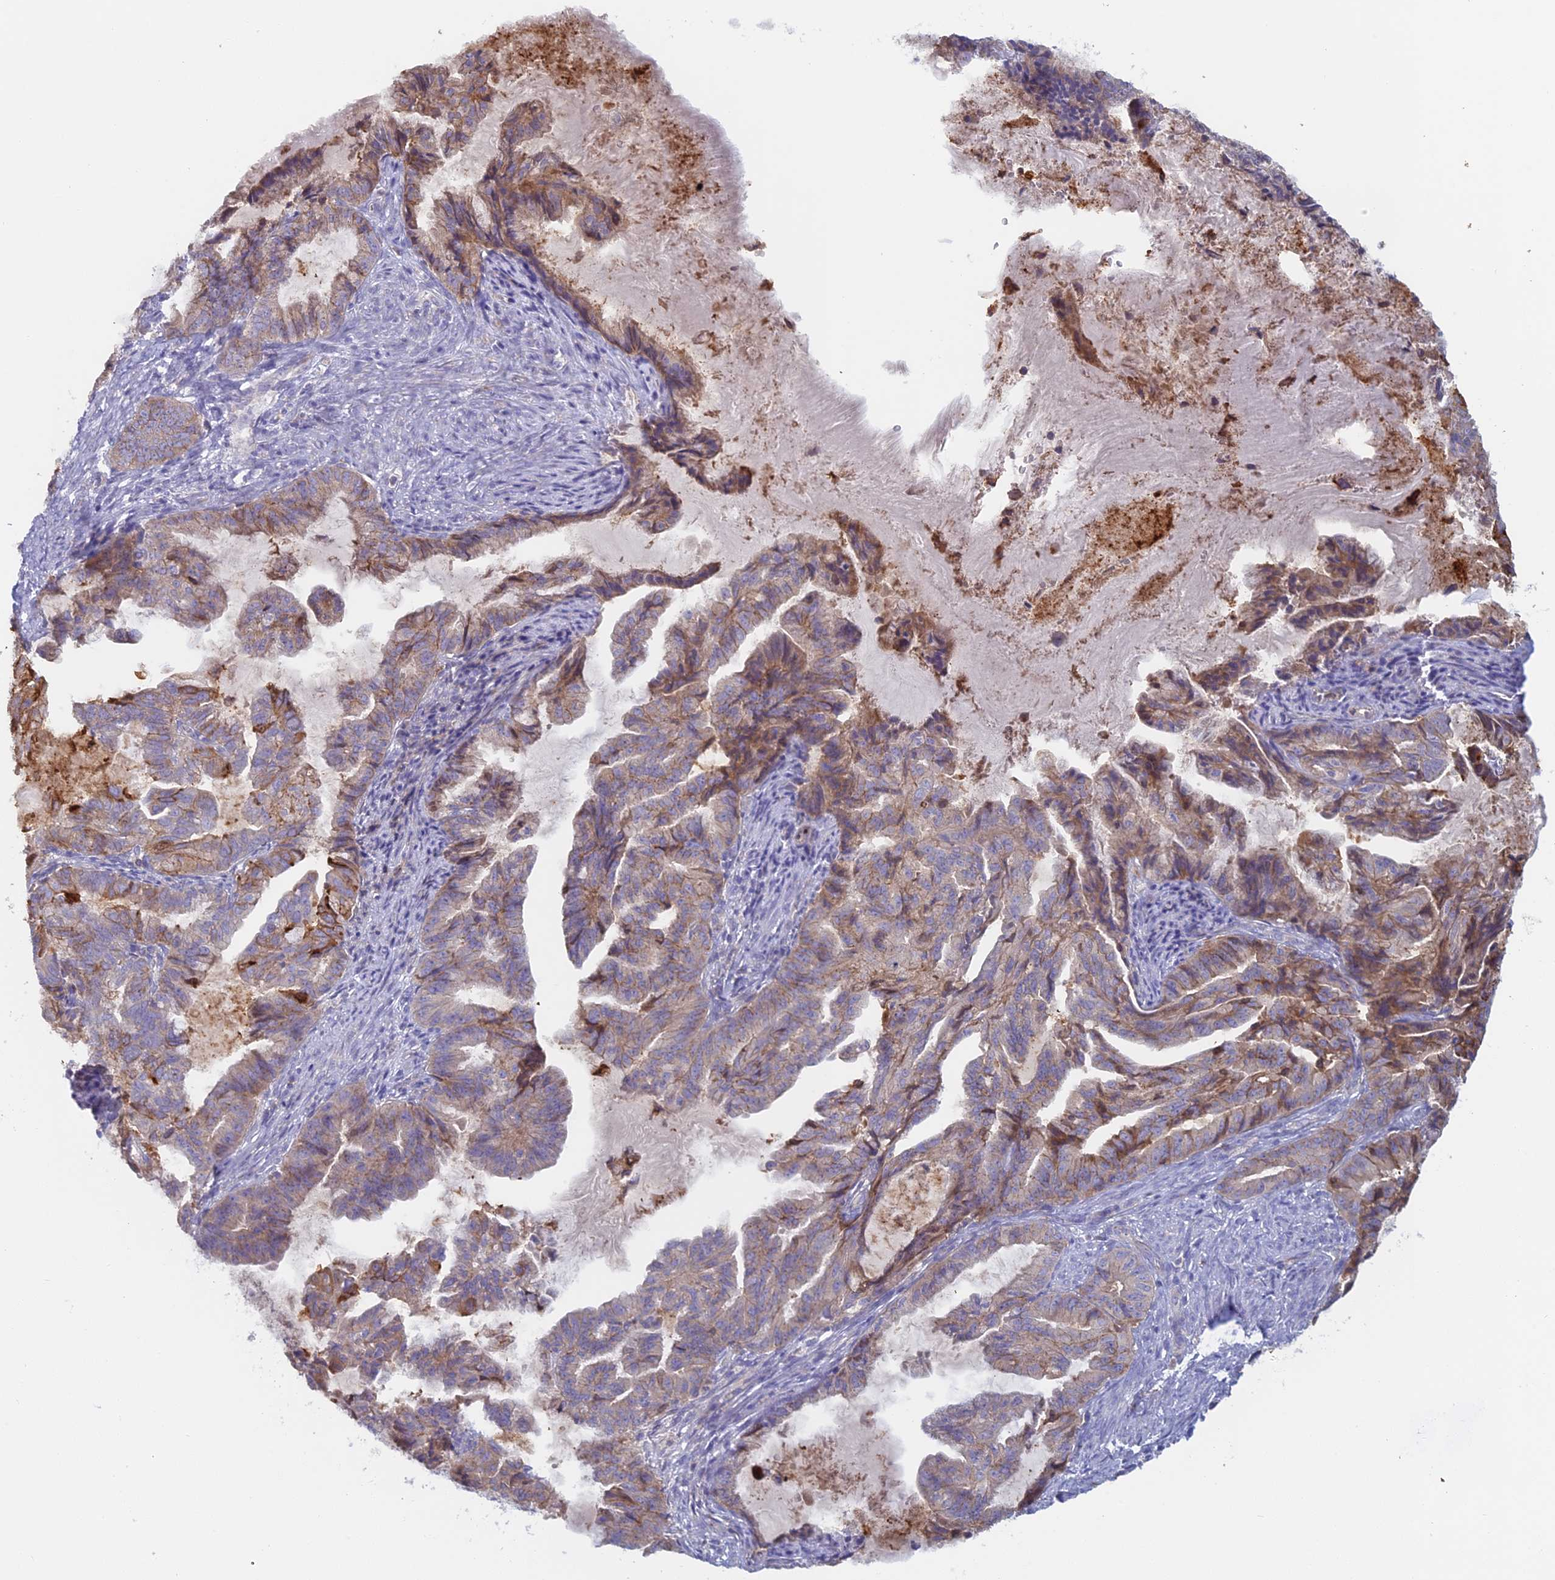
{"staining": {"intensity": "weak", "quantity": "25%-75%", "location": "cytoplasmic/membranous"}, "tissue": "endometrial cancer", "cell_type": "Tumor cells", "image_type": "cancer", "snomed": [{"axis": "morphology", "description": "Adenocarcinoma, NOS"}, {"axis": "topography", "description": "Endometrium"}], "caption": "Tumor cells display low levels of weak cytoplasmic/membranous positivity in about 25%-75% of cells in human endometrial cancer (adenocarcinoma). The staining is performed using DAB (3,3'-diaminobenzidine) brown chromogen to label protein expression. The nuclei are counter-stained blue using hematoxylin.", "gene": "IFTAP", "patient": {"sex": "female", "age": 86}}